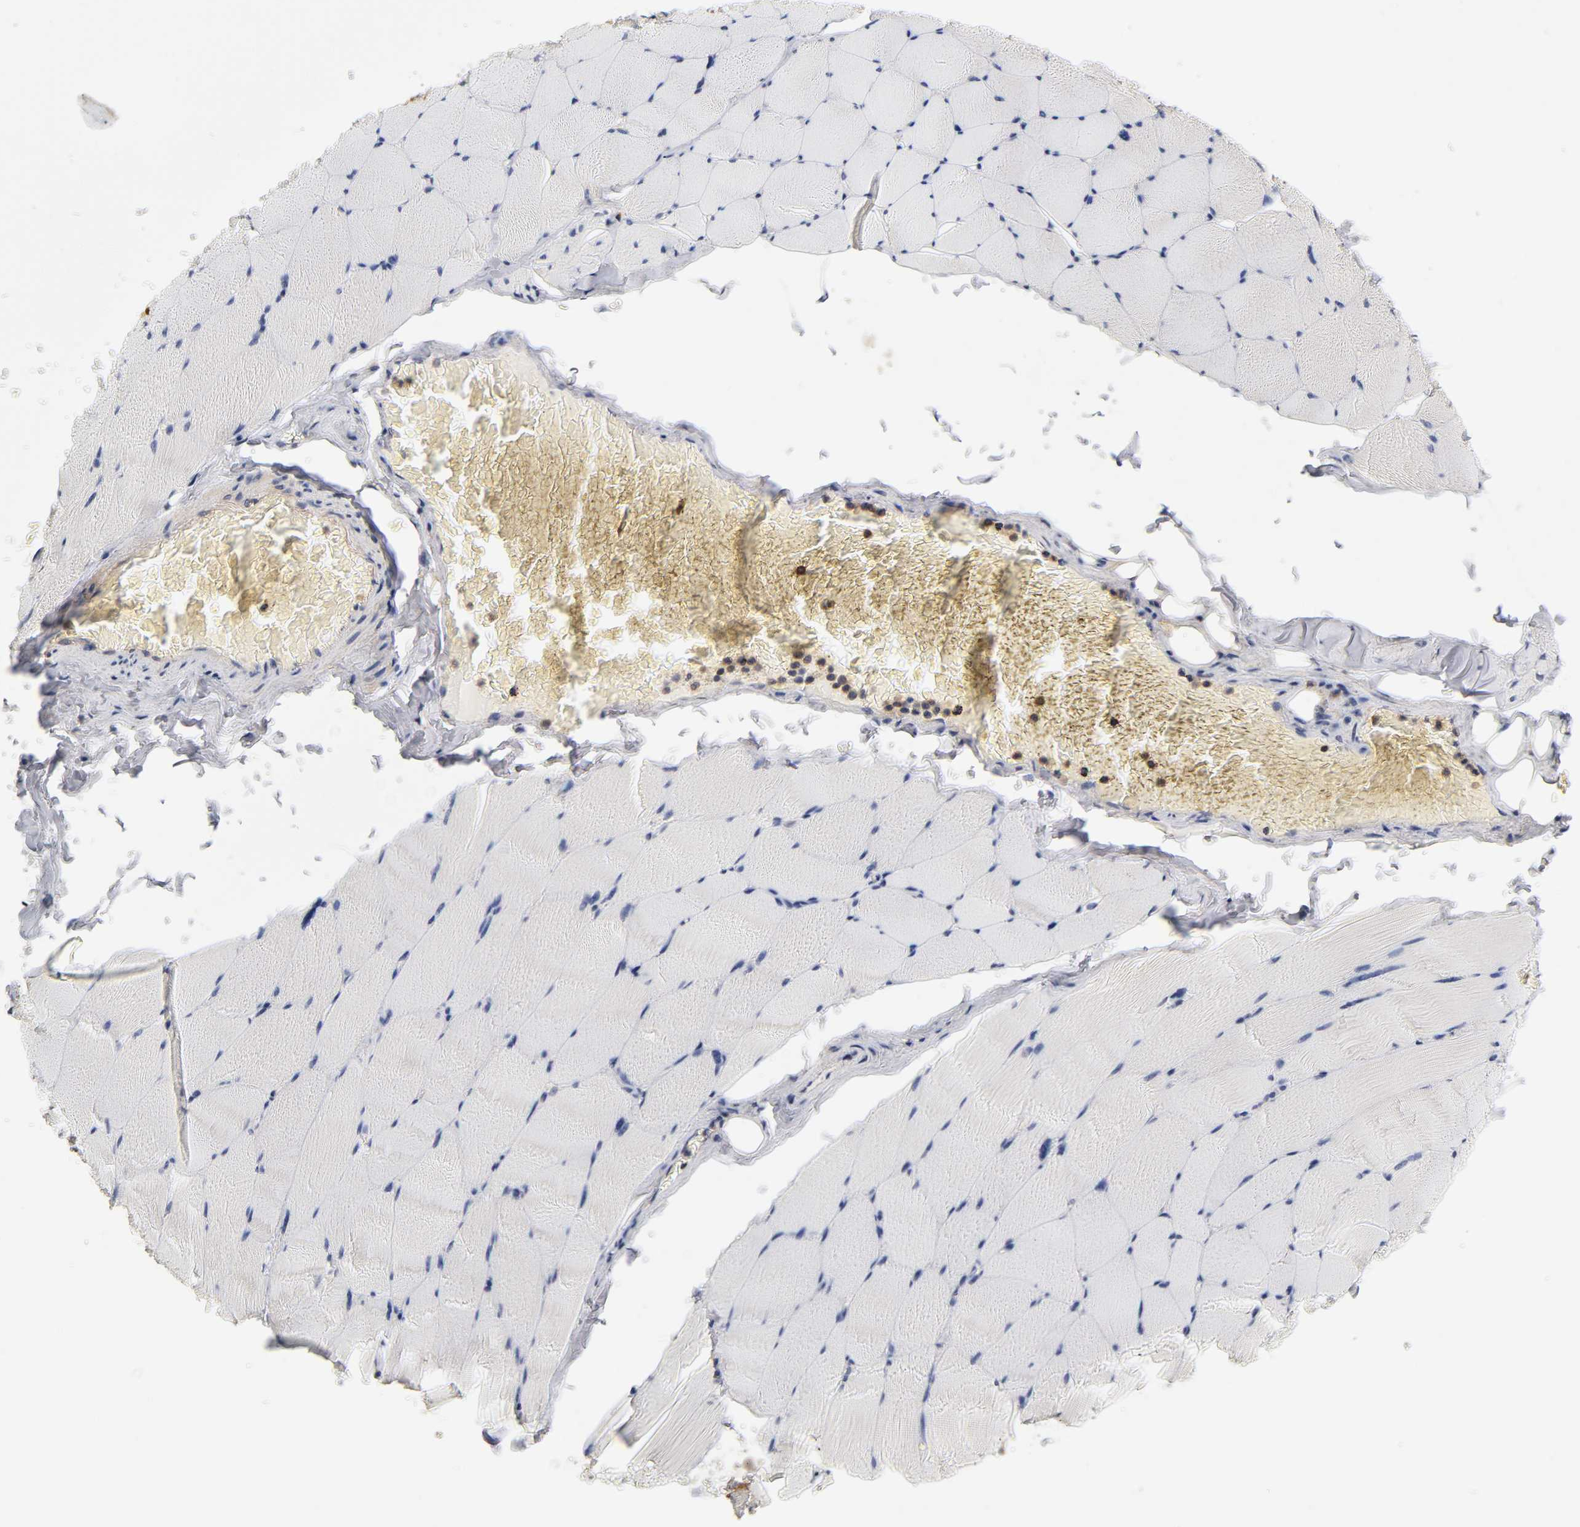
{"staining": {"intensity": "negative", "quantity": "none", "location": "none"}, "tissue": "skeletal muscle", "cell_type": "Myocytes", "image_type": "normal", "snomed": [{"axis": "morphology", "description": "Normal tissue, NOS"}, {"axis": "topography", "description": "Skeletal muscle"}], "caption": "This histopathology image is of benign skeletal muscle stained with immunohistochemistry (IHC) to label a protein in brown with the nuclei are counter-stained blue. There is no expression in myocytes. (Stains: DAB immunohistochemistry (IHC) with hematoxylin counter stain, Microscopy: brightfield microscopy at high magnification).", "gene": "ACTR2", "patient": {"sex": "male", "age": 62}}